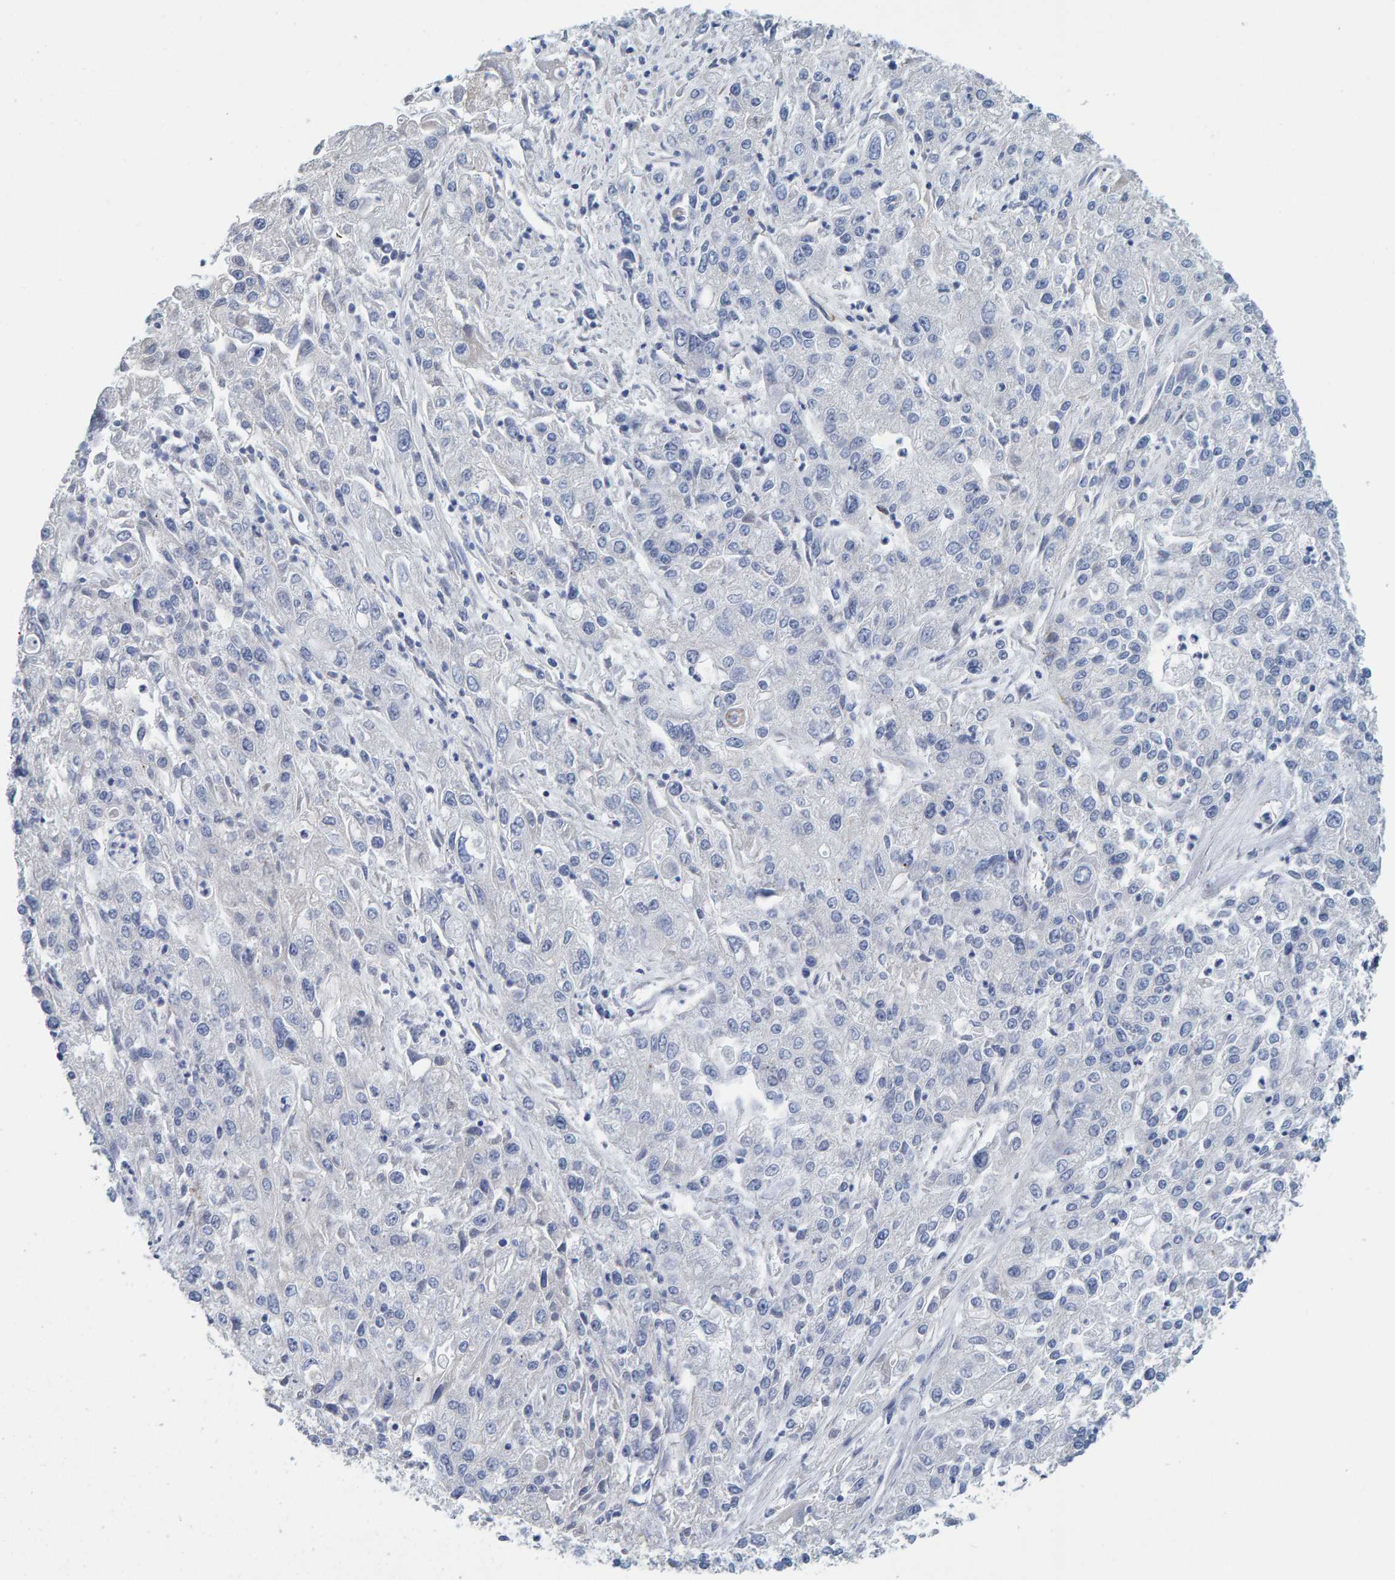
{"staining": {"intensity": "negative", "quantity": "none", "location": "none"}, "tissue": "endometrial cancer", "cell_type": "Tumor cells", "image_type": "cancer", "snomed": [{"axis": "morphology", "description": "Adenocarcinoma, NOS"}, {"axis": "topography", "description": "Endometrium"}], "caption": "Endometrial cancer was stained to show a protein in brown. There is no significant staining in tumor cells.", "gene": "RGP1", "patient": {"sex": "female", "age": 49}}